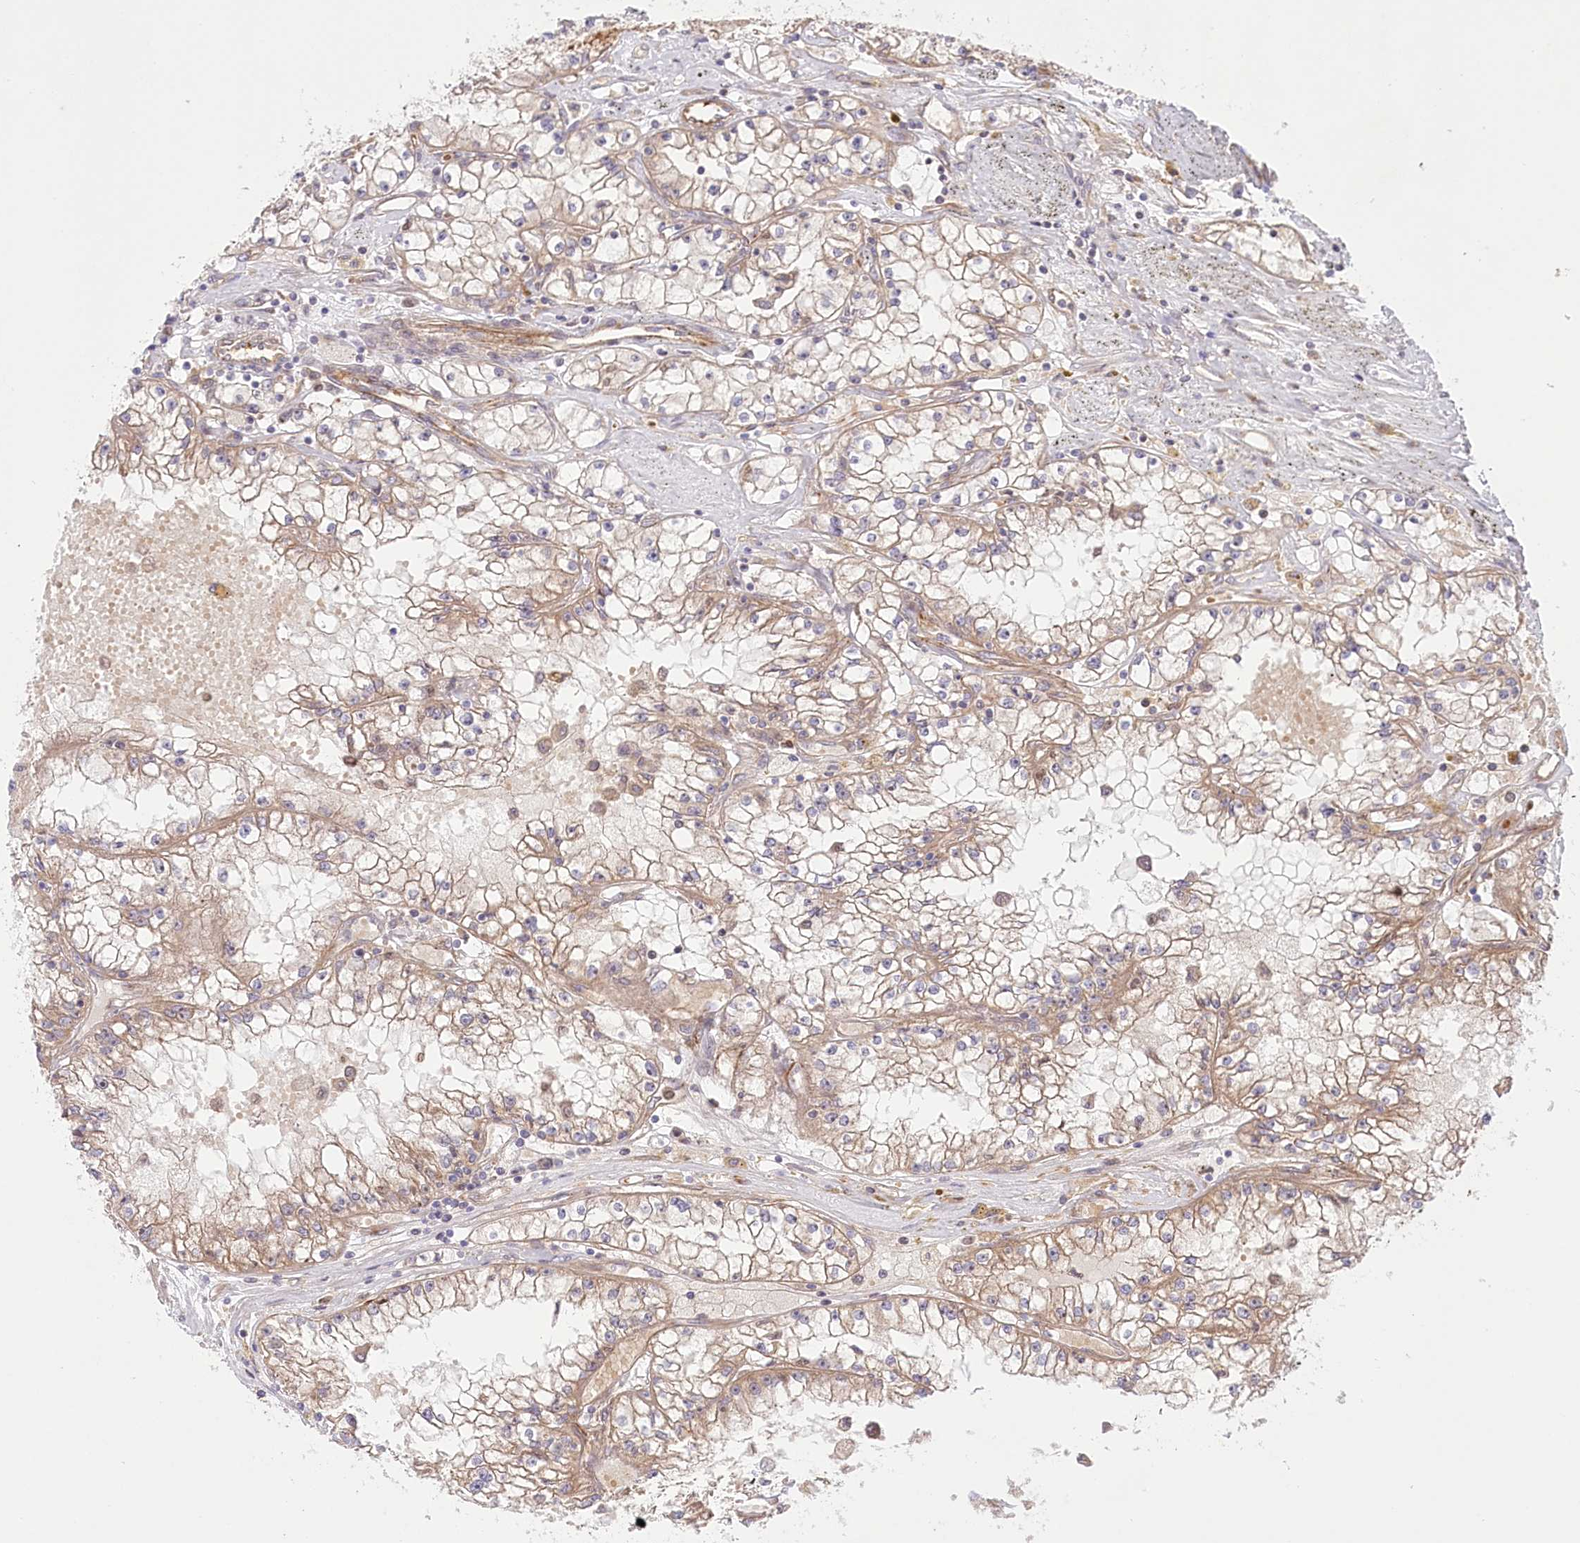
{"staining": {"intensity": "weak", "quantity": ">75%", "location": "cytoplasmic/membranous"}, "tissue": "renal cancer", "cell_type": "Tumor cells", "image_type": "cancer", "snomed": [{"axis": "morphology", "description": "Adenocarcinoma, NOS"}, {"axis": "topography", "description": "Kidney"}], "caption": "This is an image of IHC staining of renal adenocarcinoma, which shows weak expression in the cytoplasmic/membranous of tumor cells.", "gene": "COMMD3", "patient": {"sex": "male", "age": 56}}